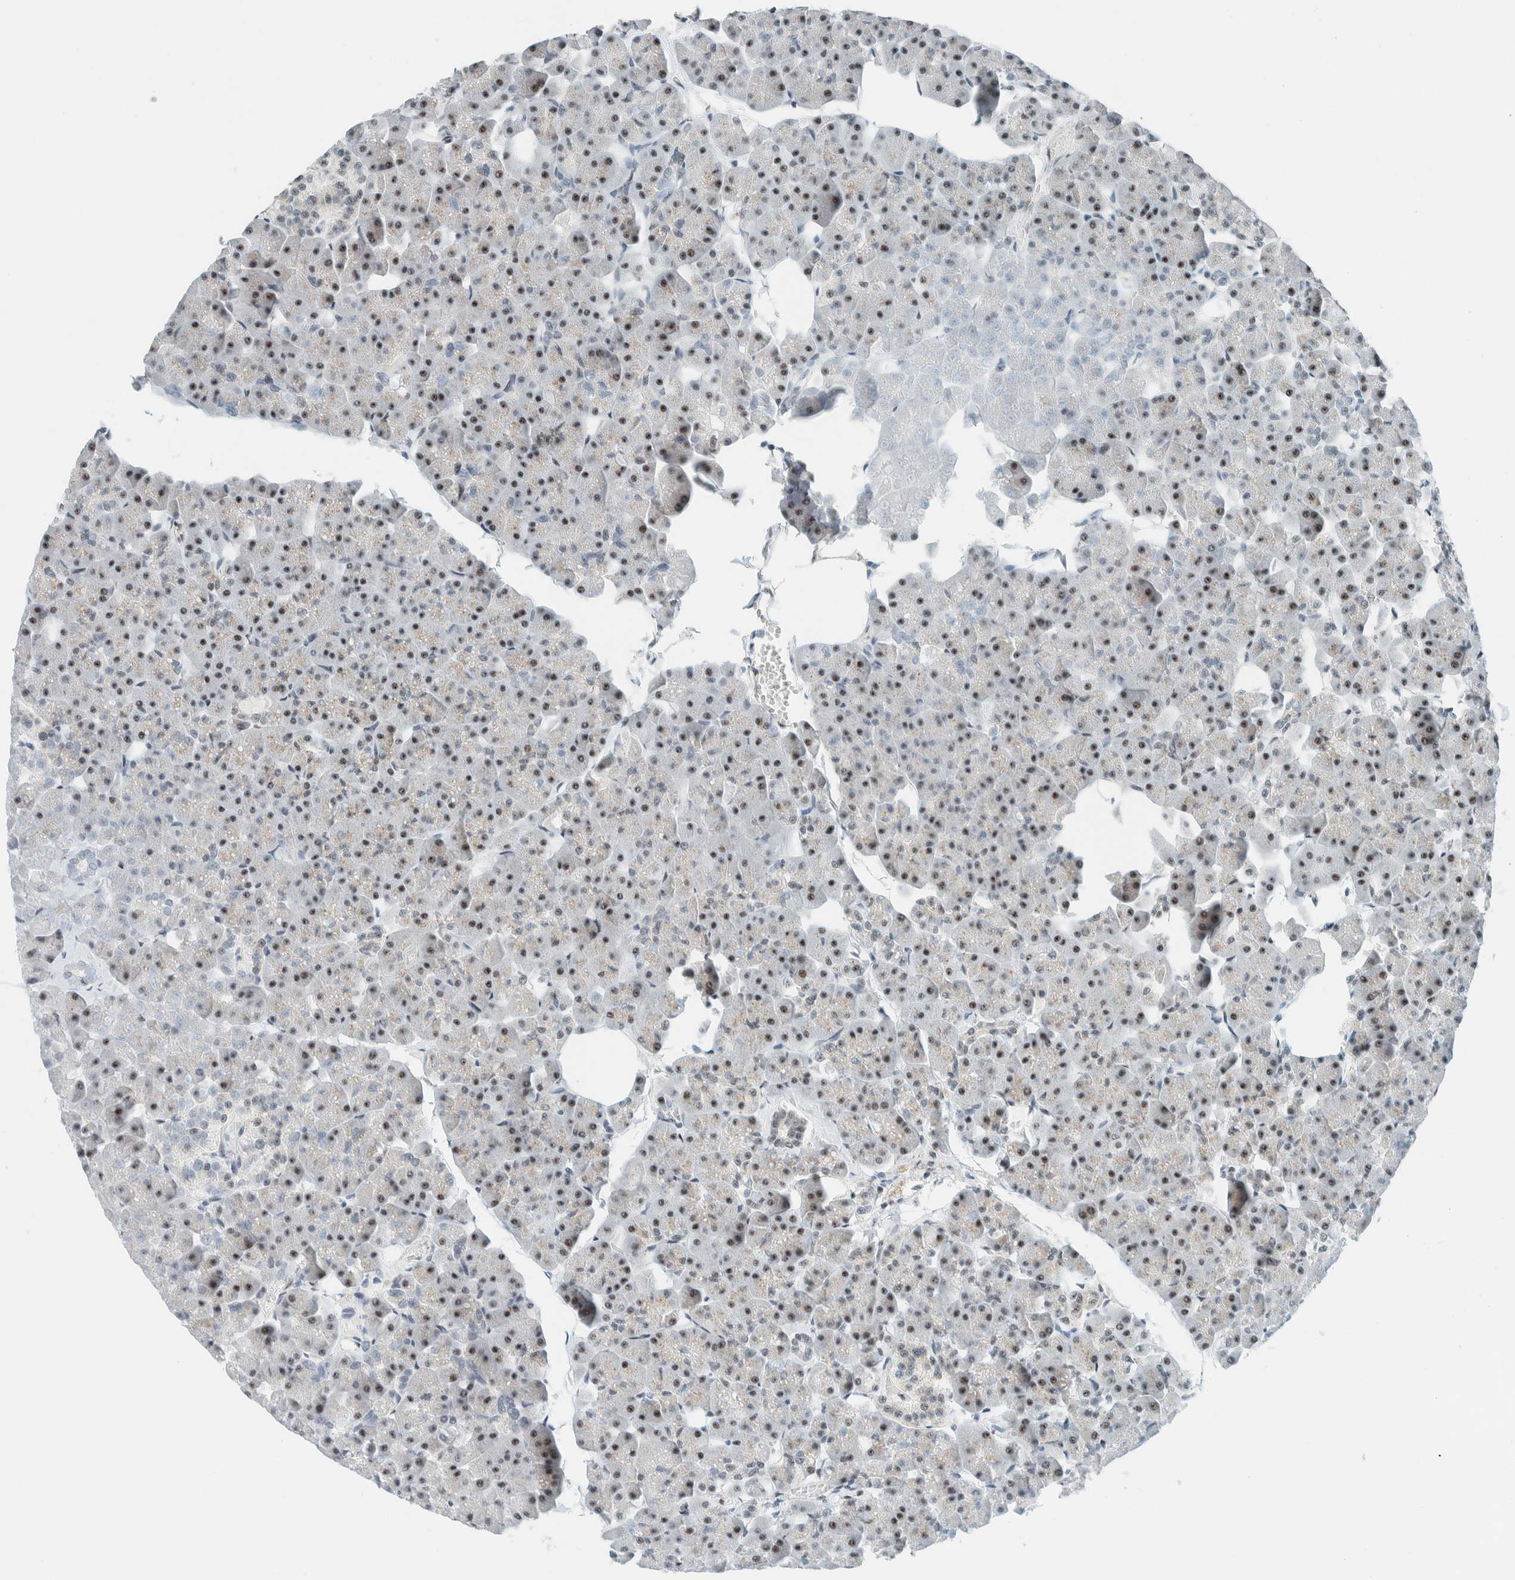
{"staining": {"intensity": "moderate", "quantity": ">75%", "location": "nuclear"}, "tissue": "pancreas", "cell_type": "Exocrine glandular cells", "image_type": "normal", "snomed": [{"axis": "morphology", "description": "Normal tissue, NOS"}, {"axis": "topography", "description": "Pancreas"}], "caption": "The immunohistochemical stain labels moderate nuclear positivity in exocrine glandular cells of benign pancreas.", "gene": "CYSRT1", "patient": {"sex": "male", "age": 35}}